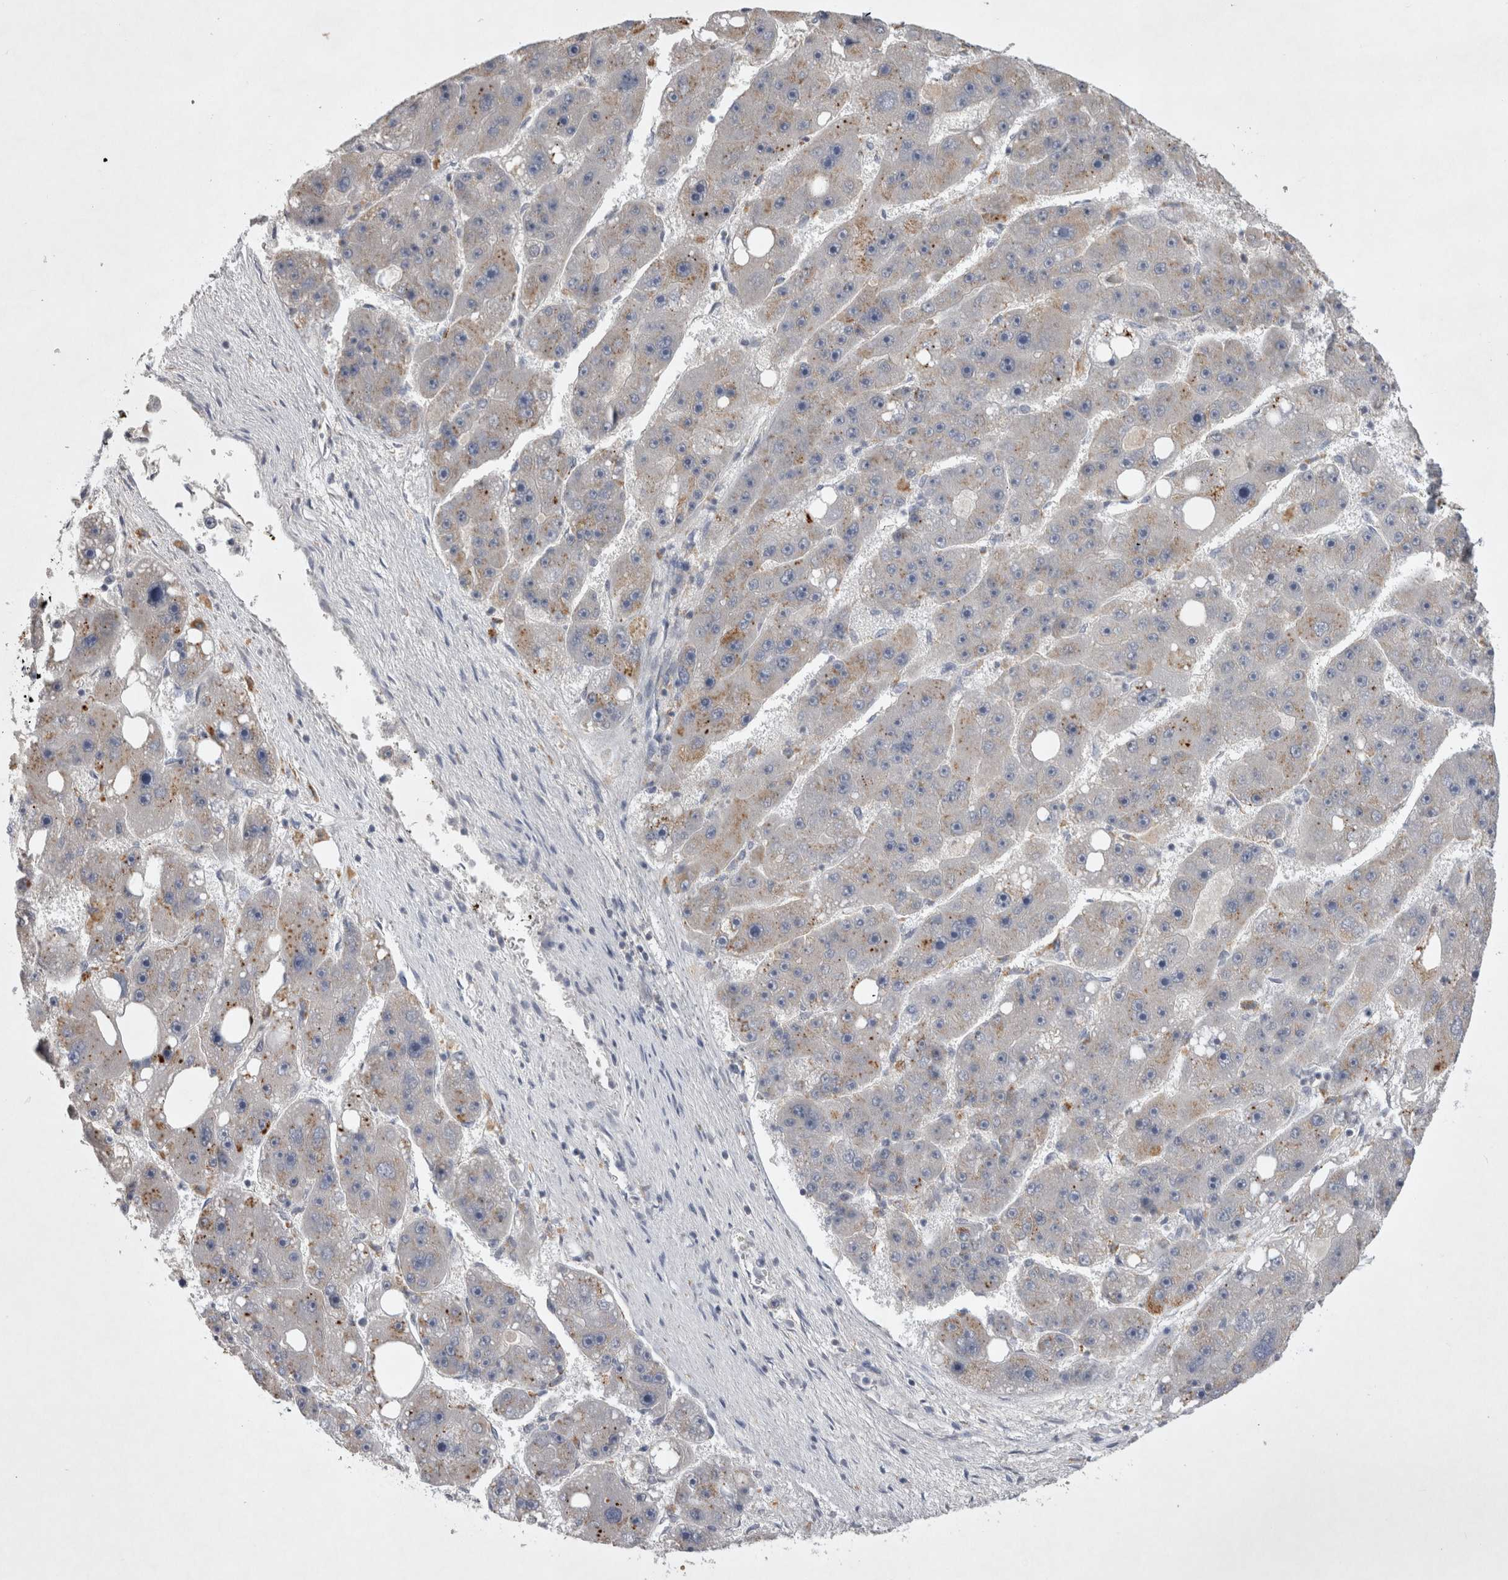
{"staining": {"intensity": "moderate", "quantity": "<25%", "location": "cytoplasmic/membranous"}, "tissue": "liver cancer", "cell_type": "Tumor cells", "image_type": "cancer", "snomed": [{"axis": "morphology", "description": "Carcinoma, Hepatocellular, NOS"}, {"axis": "topography", "description": "Liver"}], "caption": "Protein expression analysis of human hepatocellular carcinoma (liver) reveals moderate cytoplasmic/membranous expression in about <25% of tumor cells. (DAB (3,3'-diaminobenzidine) = brown stain, brightfield microscopy at high magnification).", "gene": "STRADB", "patient": {"sex": "female", "age": 61}}